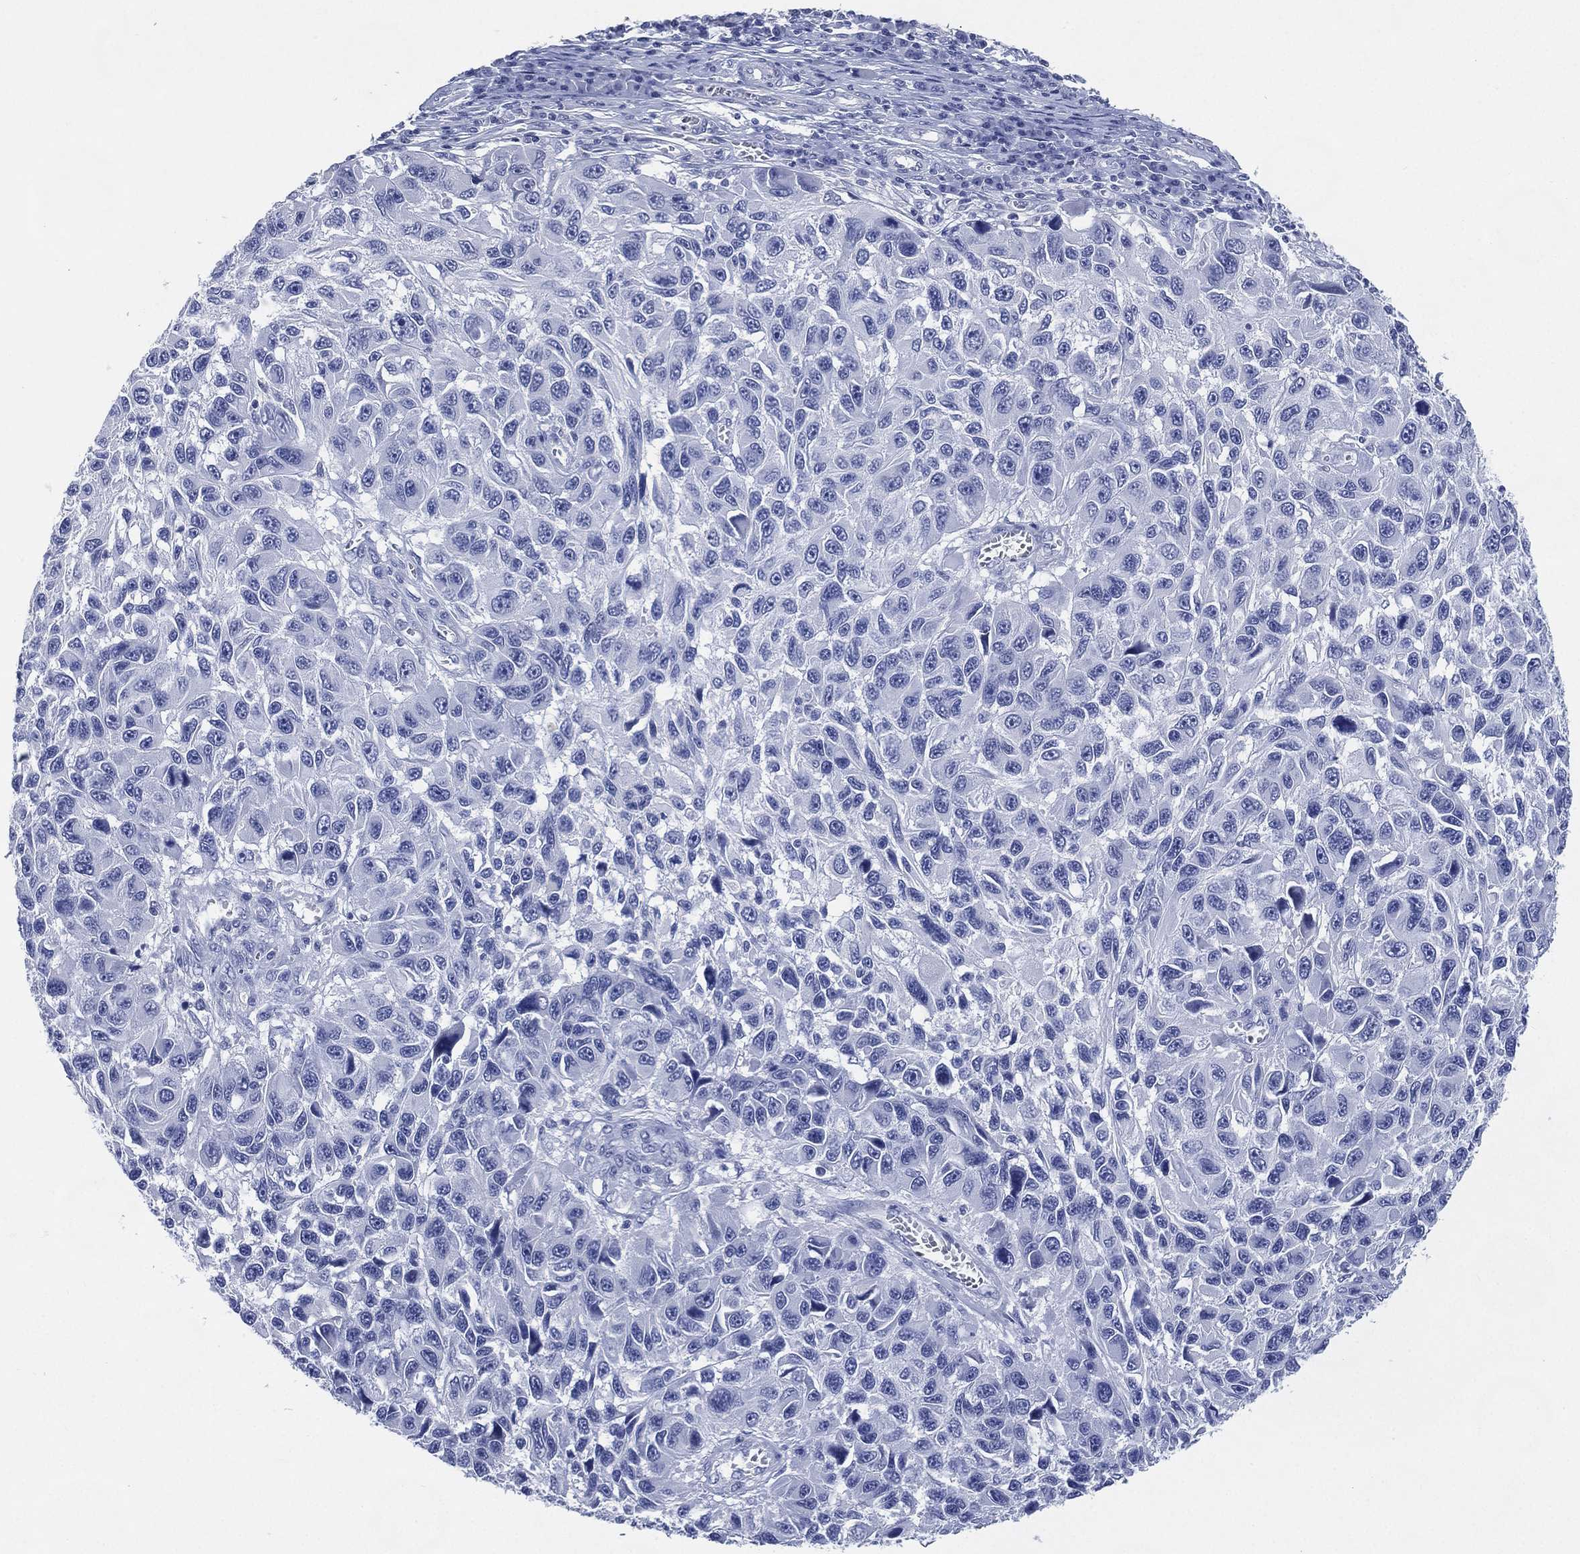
{"staining": {"intensity": "negative", "quantity": "none", "location": "none"}, "tissue": "melanoma", "cell_type": "Tumor cells", "image_type": "cancer", "snomed": [{"axis": "morphology", "description": "Malignant melanoma, NOS"}, {"axis": "topography", "description": "Skin"}], "caption": "Immunohistochemistry of human malignant melanoma displays no positivity in tumor cells.", "gene": "TMEM247", "patient": {"sex": "male", "age": 53}}